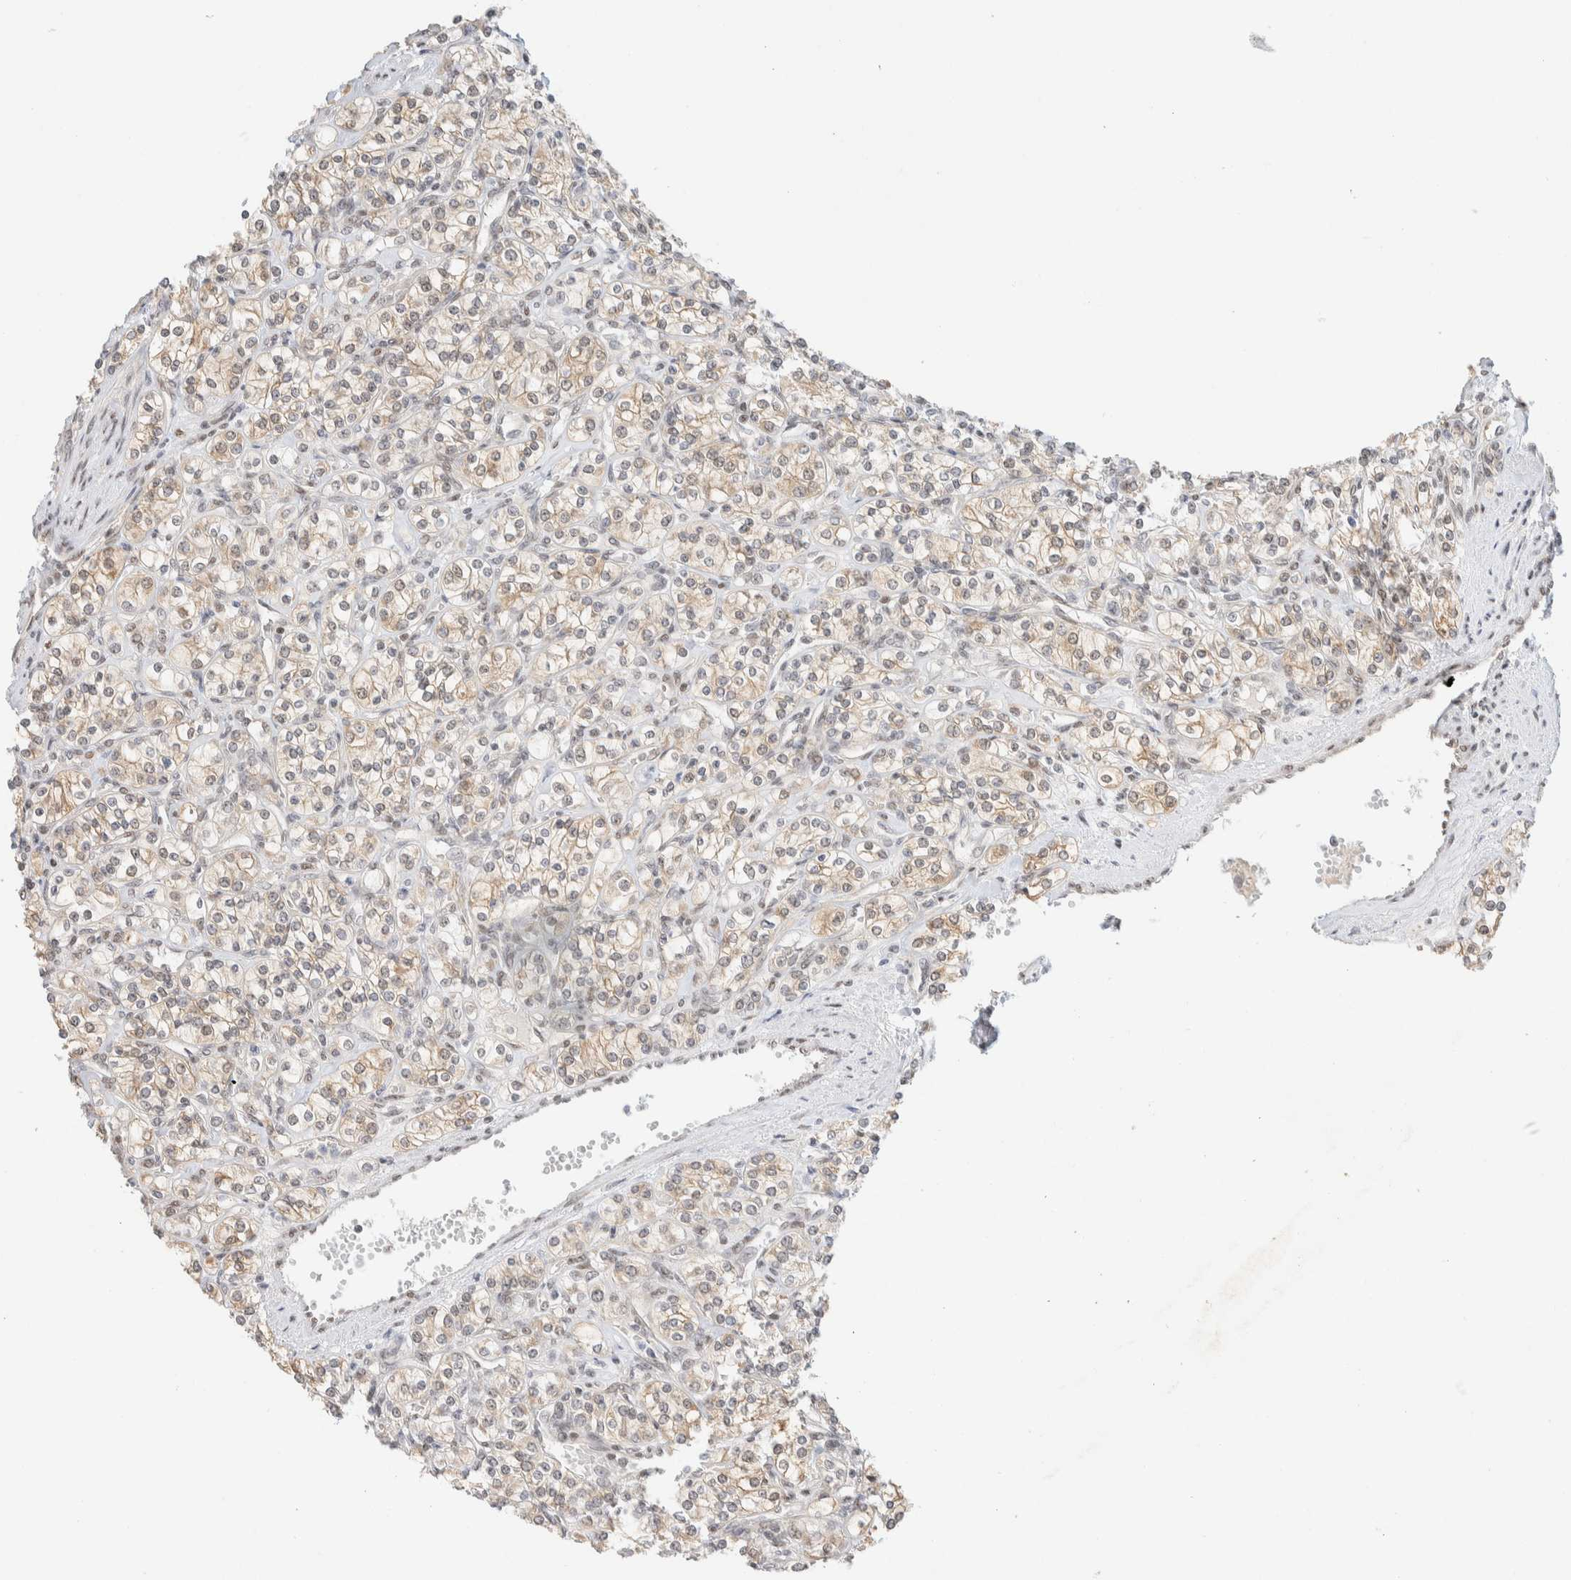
{"staining": {"intensity": "weak", "quantity": ">75%", "location": "cytoplasmic/membranous"}, "tissue": "renal cancer", "cell_type": "Tumor cells", "image_type": "cancer", "snomed": [{"axis": "morphology", "description": "Adenocarcinoma, NOS"}, {"axis": "topography", "description": "Kidney"}], "caption": "Human renal adenocarcinoma stained with a brown dye reveals weak cytoplasmic/membranous positive staining in about >75% of tumor cells.", "gene": "PYGO2", "patient": {"sex": "male", "age": 77}}